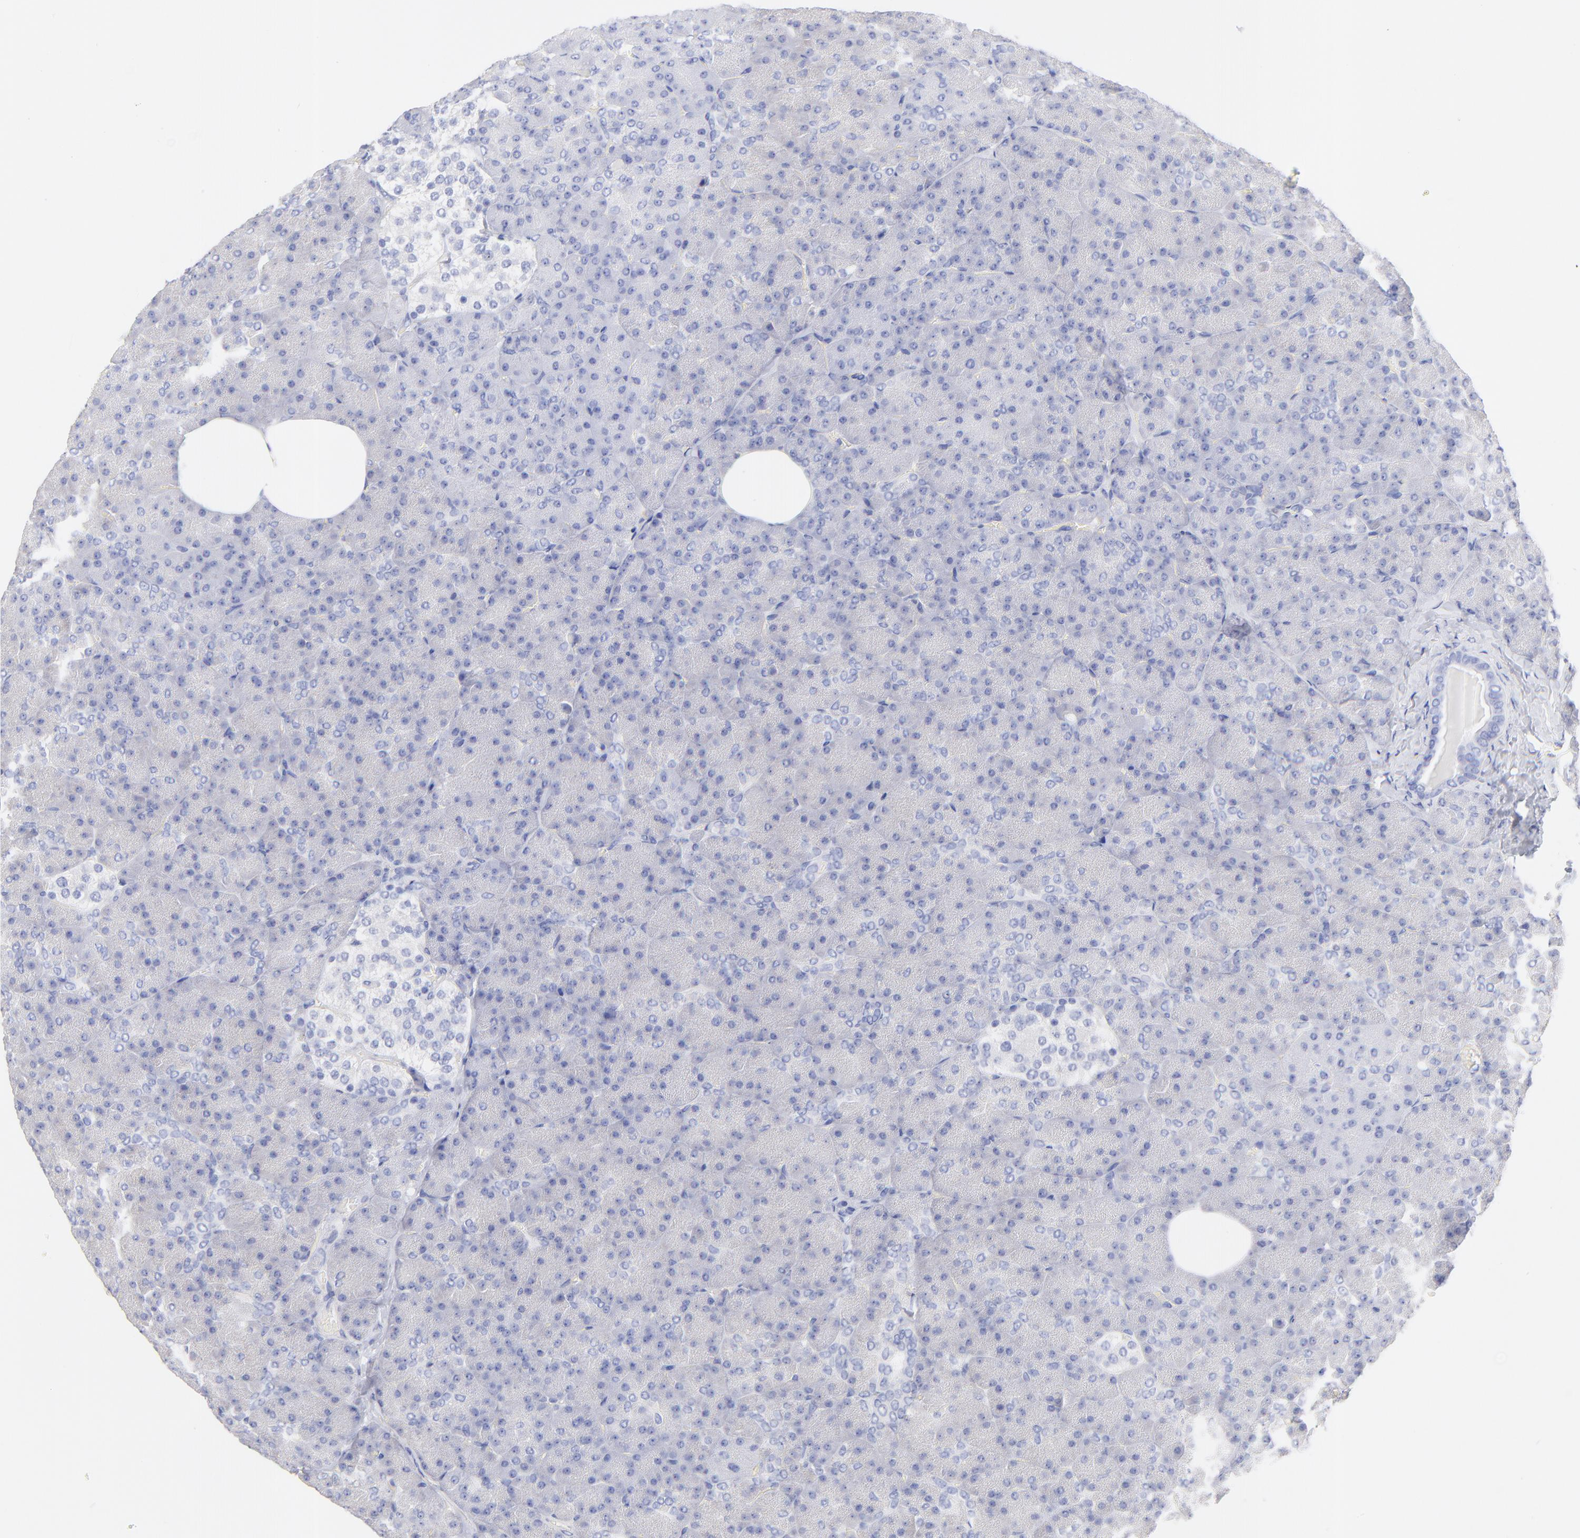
{"staining": {"intensity": "negative", "quantity": "none", "location": "none"}, "tissue": "pancreas", "cell_type": "Exocrine glandular cells", "image_type": "normal", "snomed": [{"axis": "morphology", "description": "Normal tissue, NOS"}, {"axis": "topography", "description": "Pancreas"}], "caption": "This is an immunohistochemistry photomicrograph of unremarkable pancreas. There is no positivity in exocrine glandular cells.", "gene": "C1QTNF6", "patient": {"sex": "female", "age": 35}}